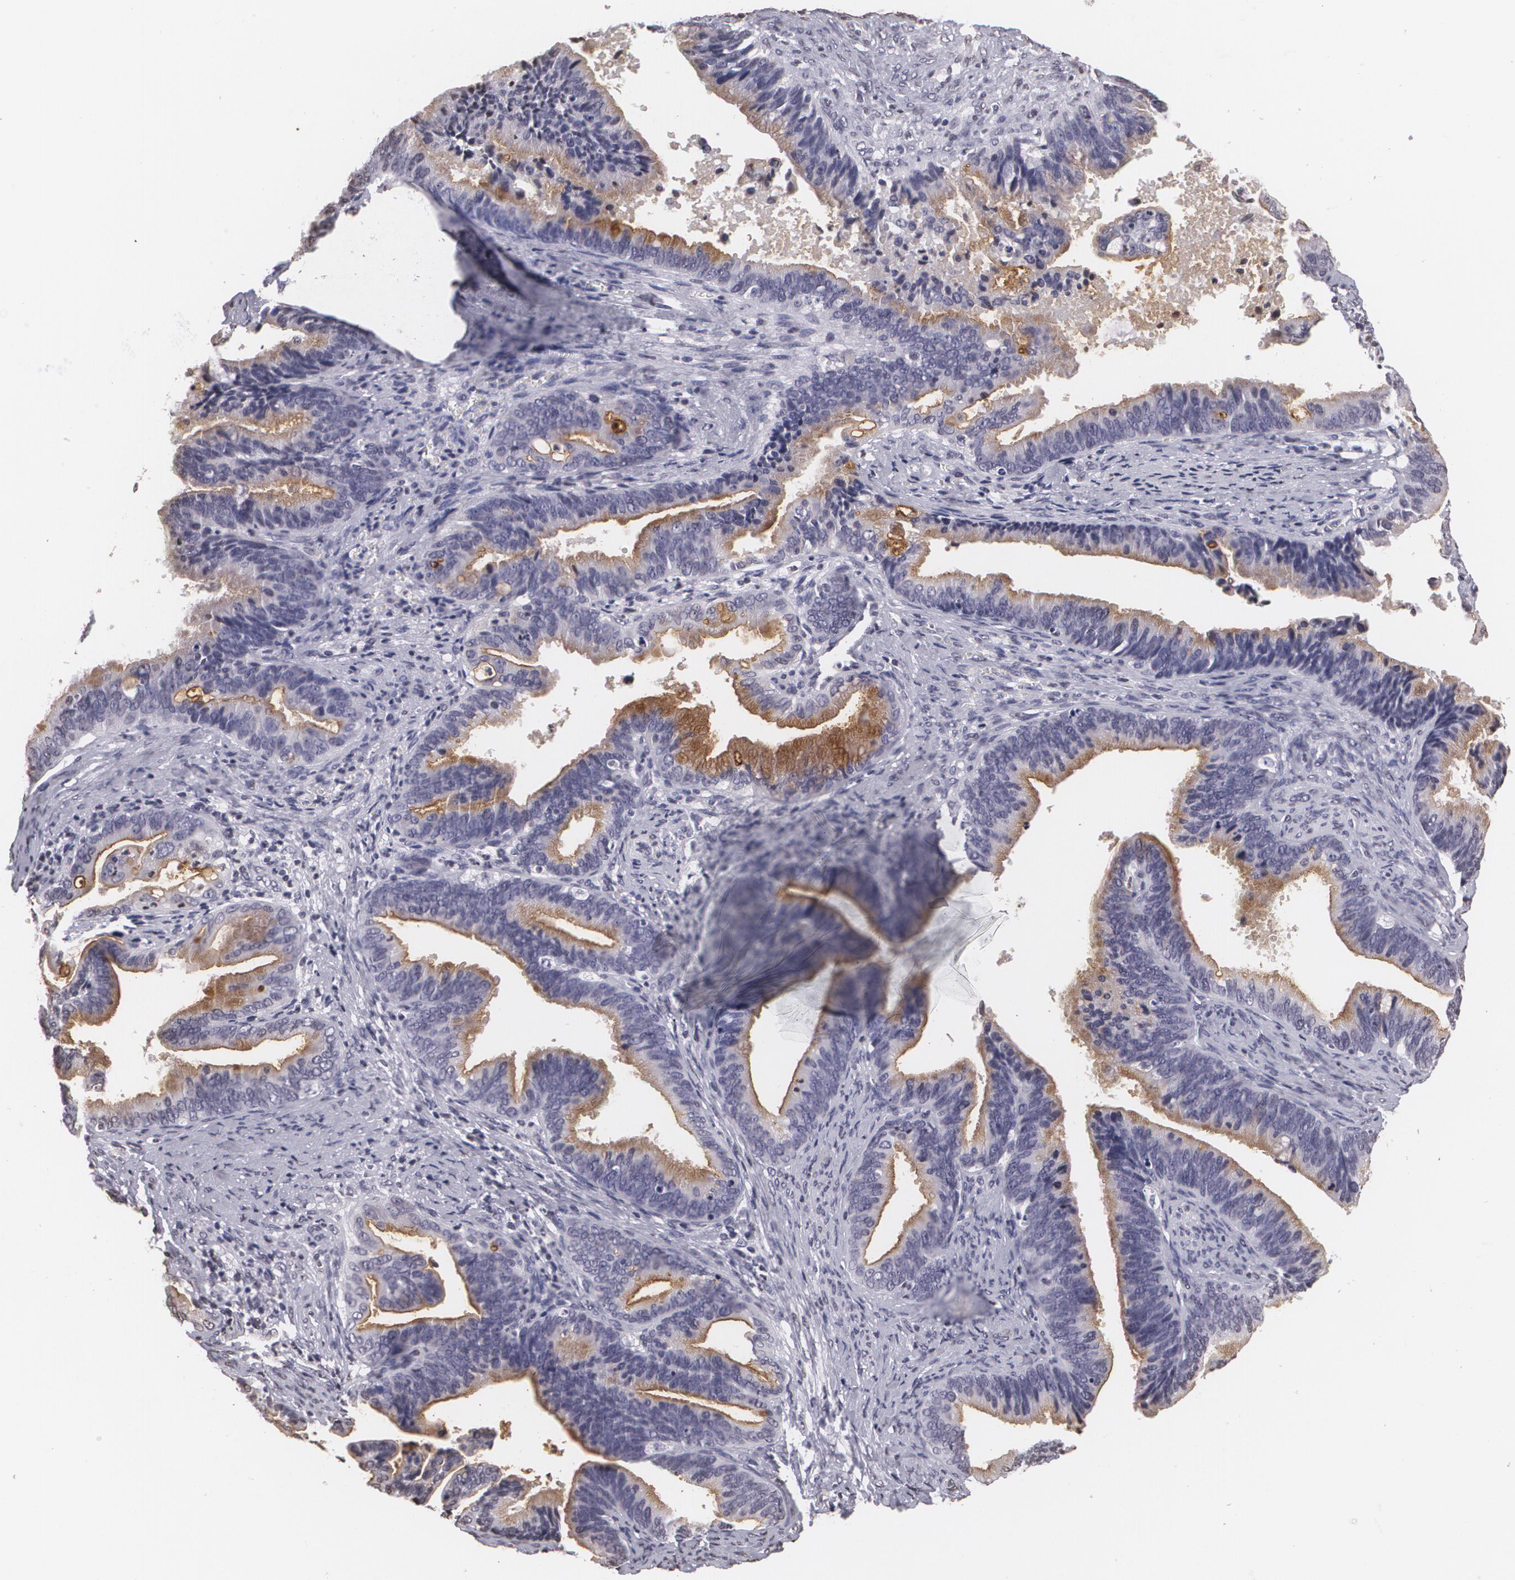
{"staining": {"intensity": "moderate", "quantity": ">75%", "location": "cytoplasmic/membranous"}, "tissue": "cervical cancer", "cell_type": "Tumor cells", "image_type": "cancer", "snomed": [{"axis": "morphology", "description": "Adenocarcinoma, NOS"}, {"axis": "topography", "description": "Cervix"}], "caption": "Adenocarcinoma (cervical) stained with a protein marker displays moderate staining in tumor cells.", "gene": "MUC1", "patient": {"sex": "female", "age": 47}}